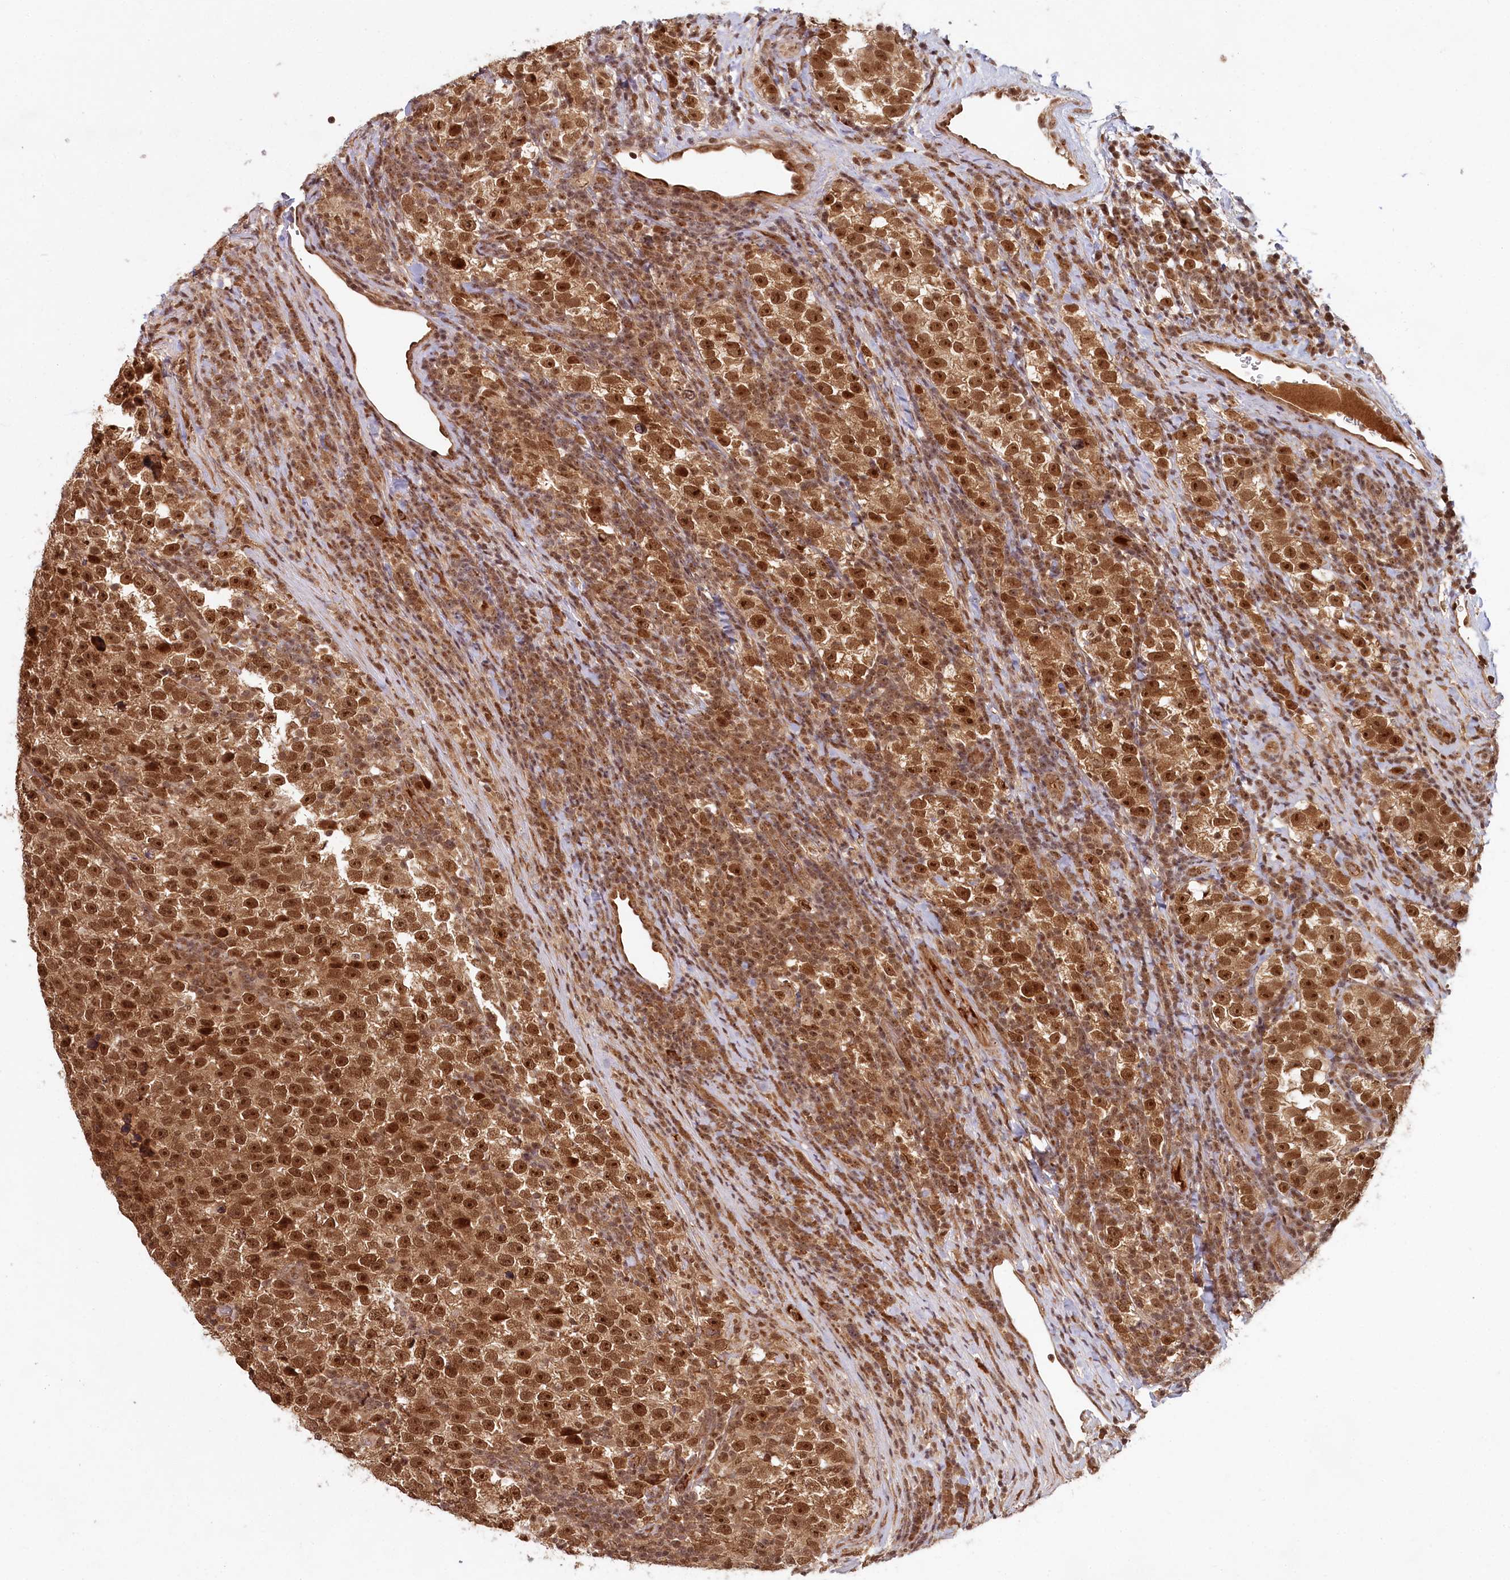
{"staining": {"intensity": "strong", "quantity": ">75%", "location": "nuclear"}, "tissue": "testis cancer", "cell_type": "Tumor cells", "image_type": "cancer", "snomed": [{"axis": "morphology", "description": "Normal tissue, NOS"}, {"axis": "morphology", "description": "Seminoma, NOS"}, {"axis": "topography", "description": "Testis"}], "caption": "Testis cancer tissue displays strong nuclear staining in approximately >75% of tumor cells", "gene": "WAPL", "patient": {"sex": "male", "age": 43}}